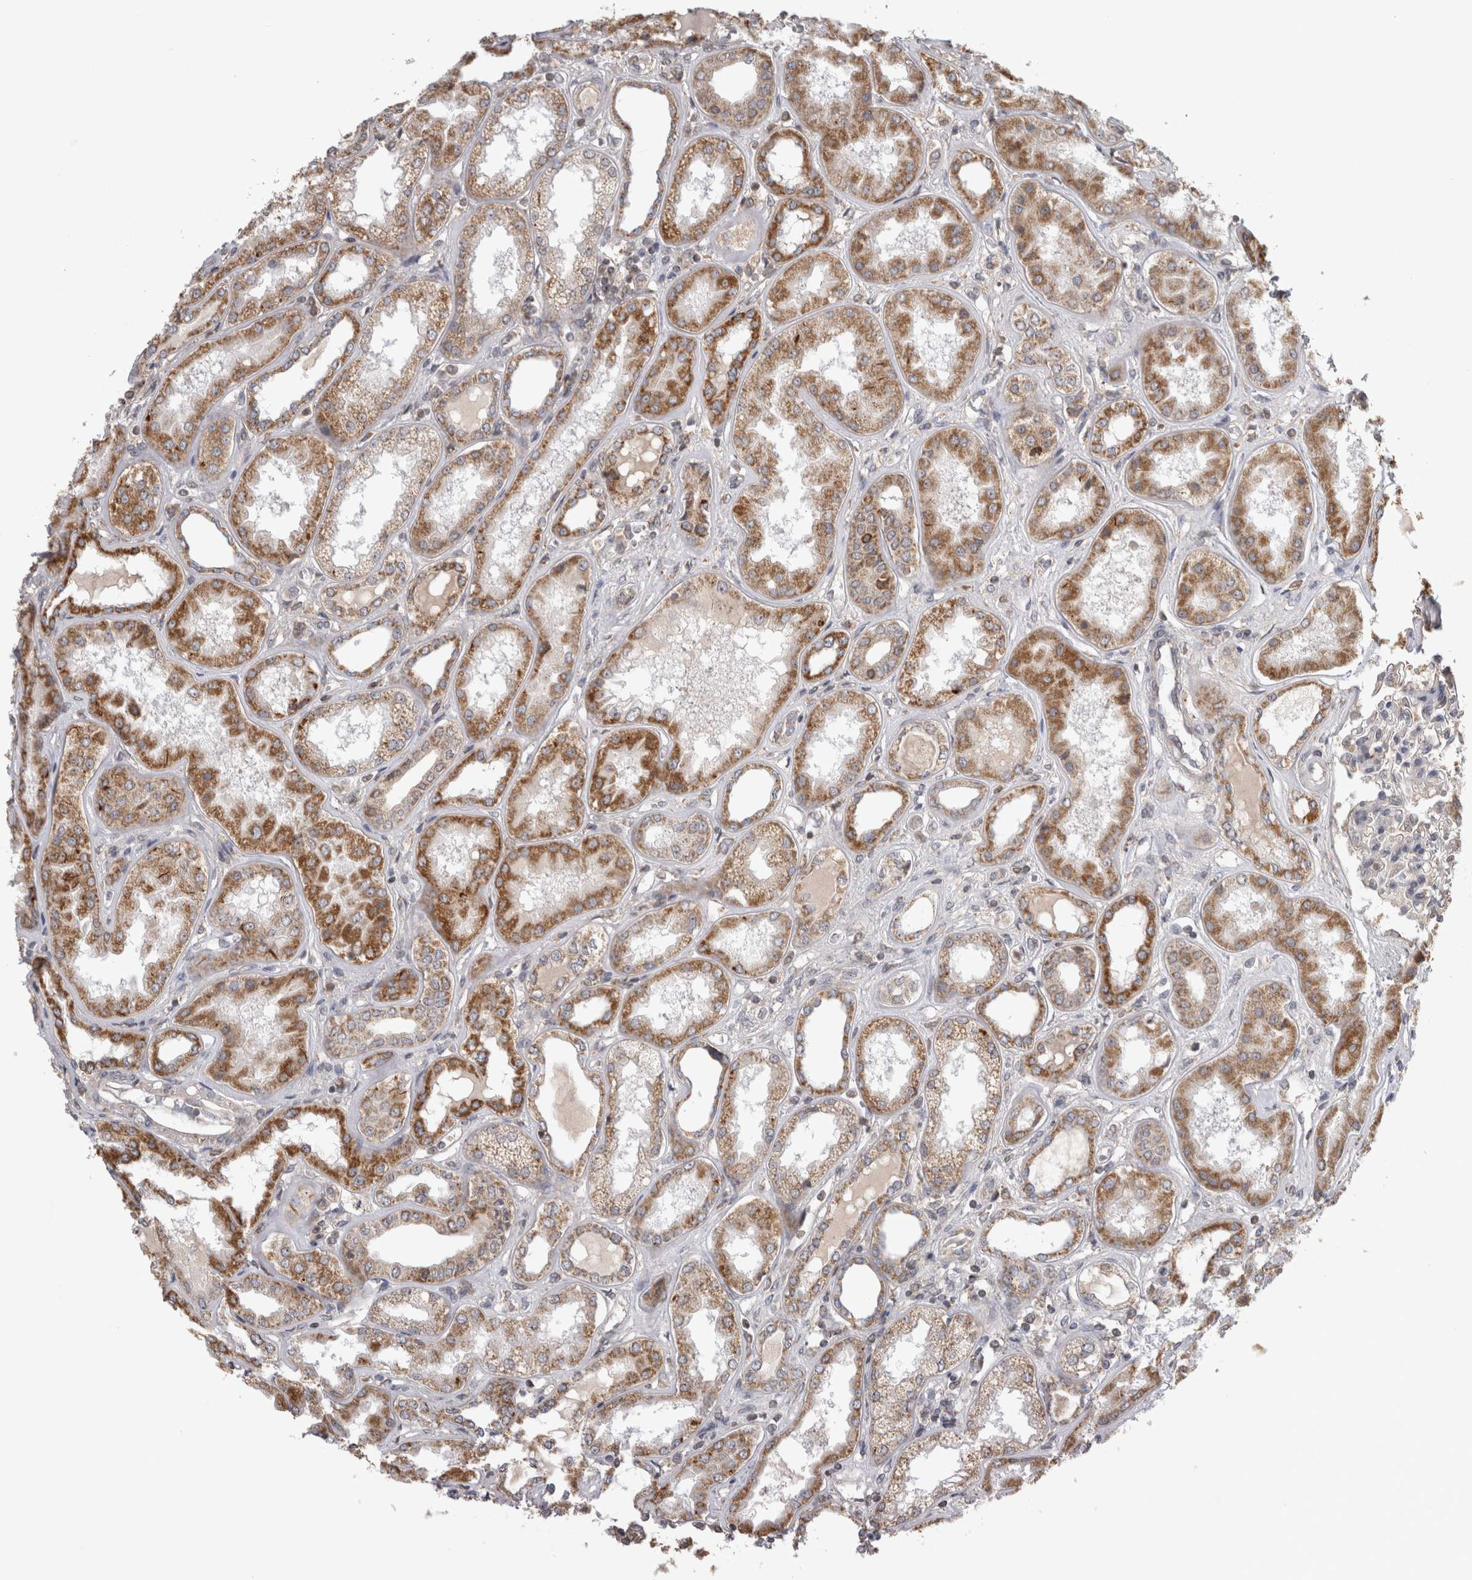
{"staining": {"intensity": "weak", "quantity": "25%-75%", "location": "cytoplasmic/membranous"}, "tissue": "kidney", "cell_type": "Cells in glomeruli", "image_type": "normal", "snomed": [{"axis": "morphology", "description": "Normal tissue, NOS"}, {"axis": "topography", "description": "Kidney"}], "caption": "This is a histology image of immunohistochemistry (IHC) staining of unremarkable kidney, which shows weak staining in the cytoplasmic/membranous of cells in glomeruli.", "gene": "KCNIP1", "patient": {"sex": "female", "age": 56}}